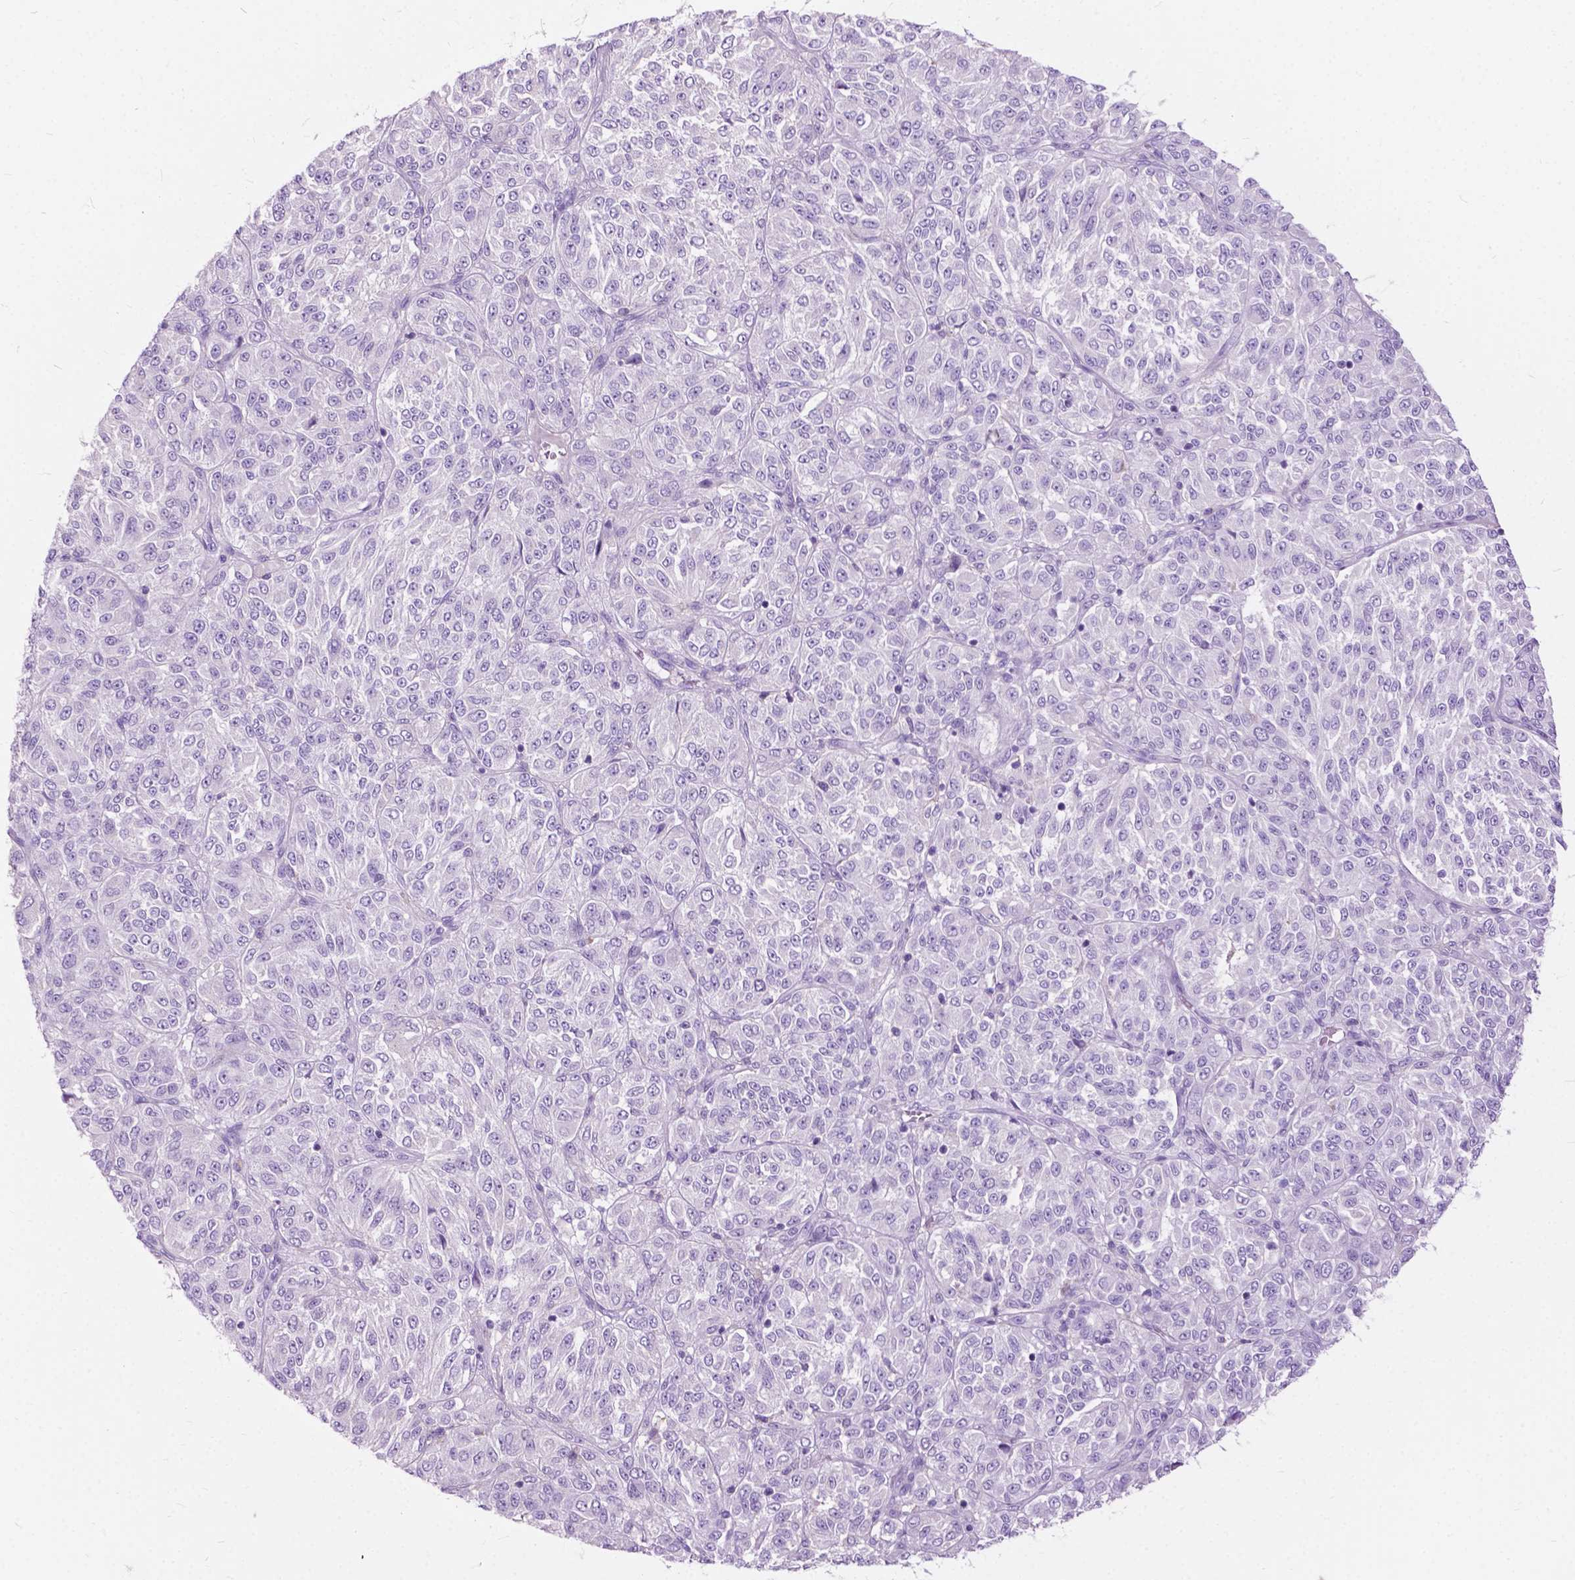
{"staining": {"intensity": "negative", "quantity": "none", "location": "none"}, "tissue": "melanoma", "cell_type": "Tumor cells", "image_type": "cancer", "snomed": [{"axis": "morphology", "description": "Malignant melanoma, Metastatic site"}, {"axis": "topography", "description": "Brain"}], "caption": "The photomicrograph demonstrates no staining of tumor cells in melanoma. (DAB immunohistochemistry (IHC), high magnification).", "gene": "PRR35", "patient": {"sex": "female", "age": 56}}